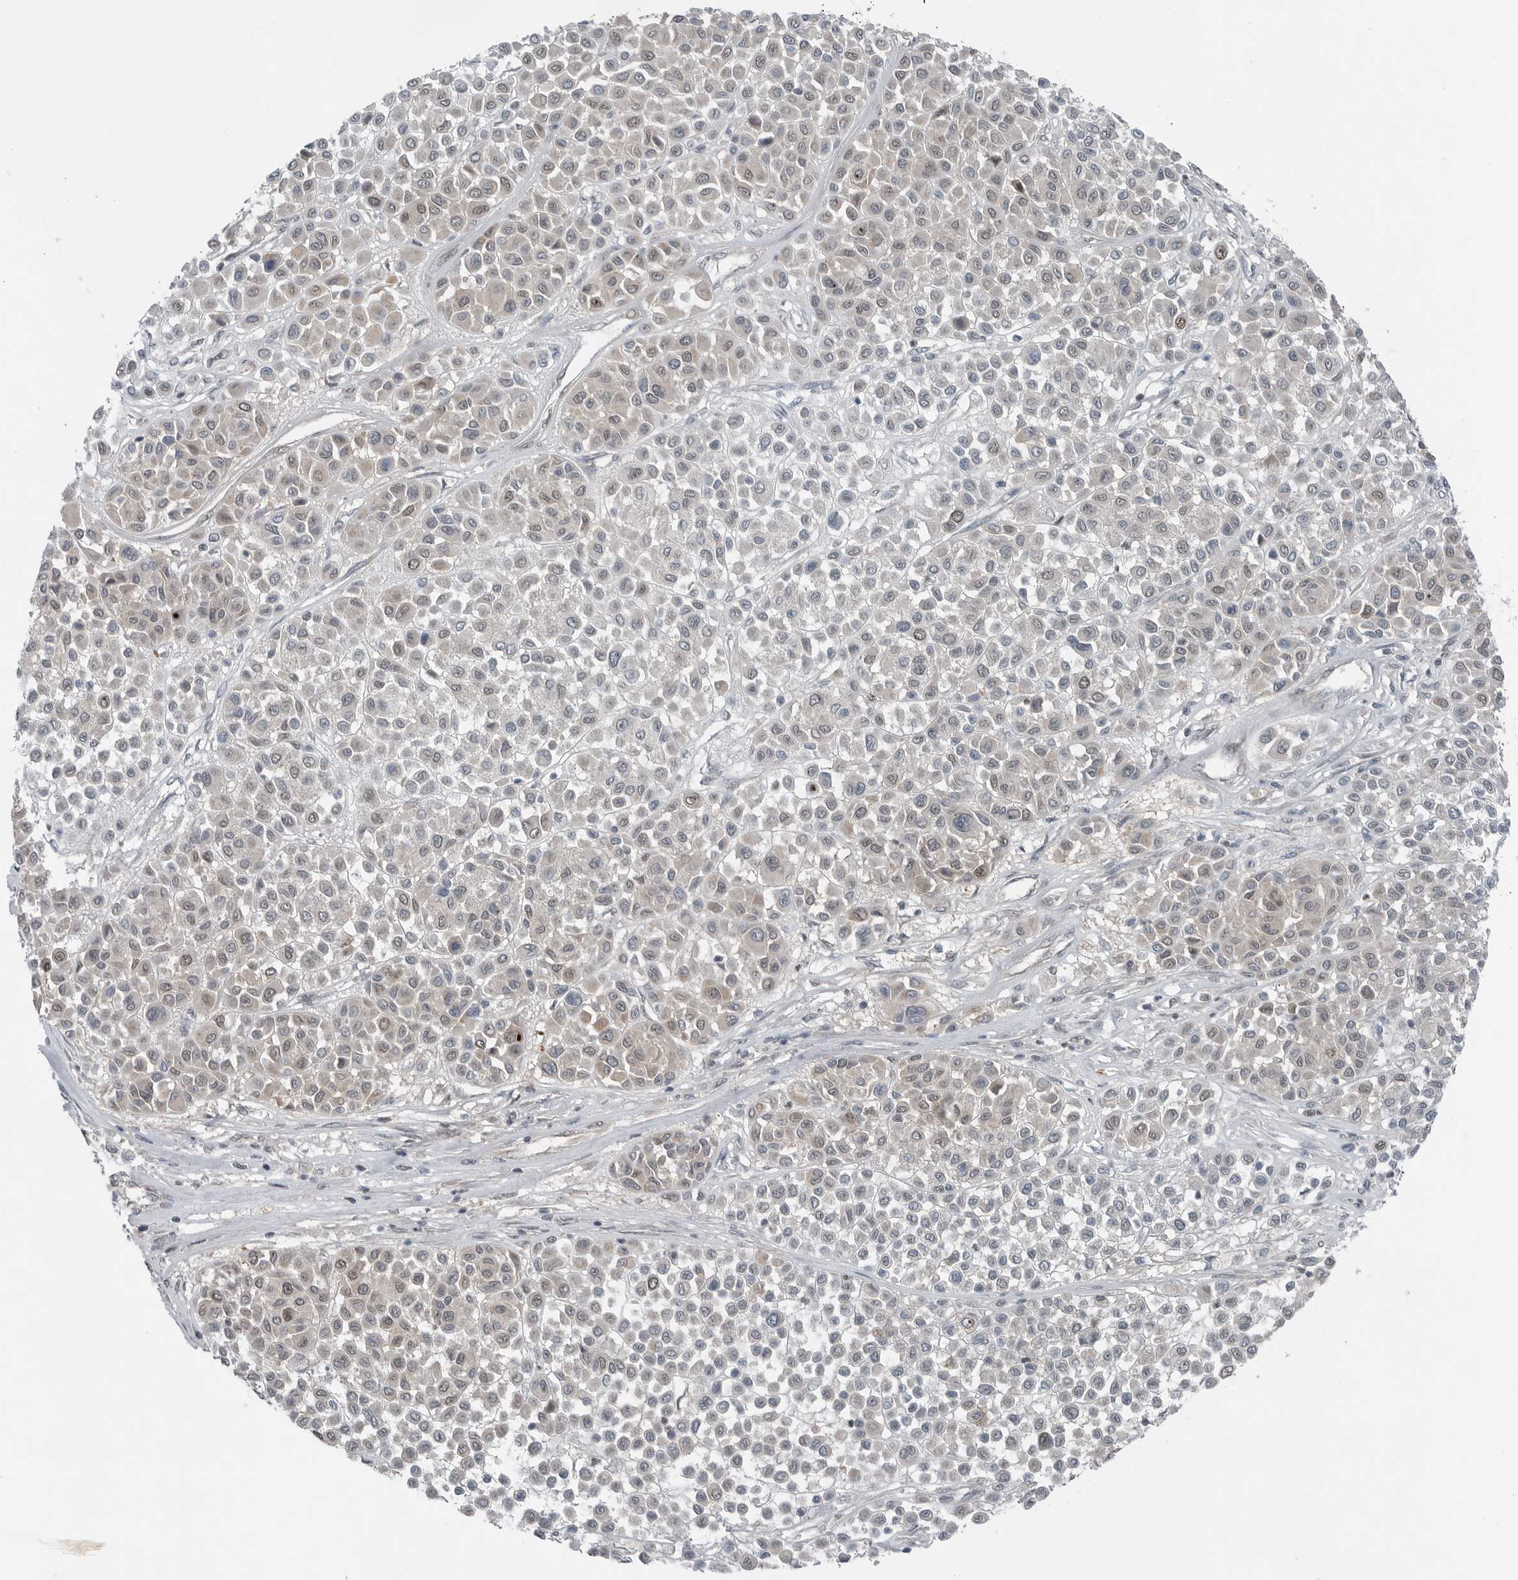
{"staining": {"intensity": "weak", "quantity": "<25%", "location": "nuclear"}, "tissue": "melanoma", "cell_type": "Tumor cells", "image_type": "cancer", "snomed": [{"axis": "morphology", "description": "Malignant melanoma, Metastatic site"}, {"axis": "topography", "description": "Soft tissue"}], "caption": "A histopathology image of malignant melanoma (metastatic site) stained for a protein shows no brown staining in tumor cells.", "gene": "MFAP3L", "patient": {"sex": "male", "age": 41}}